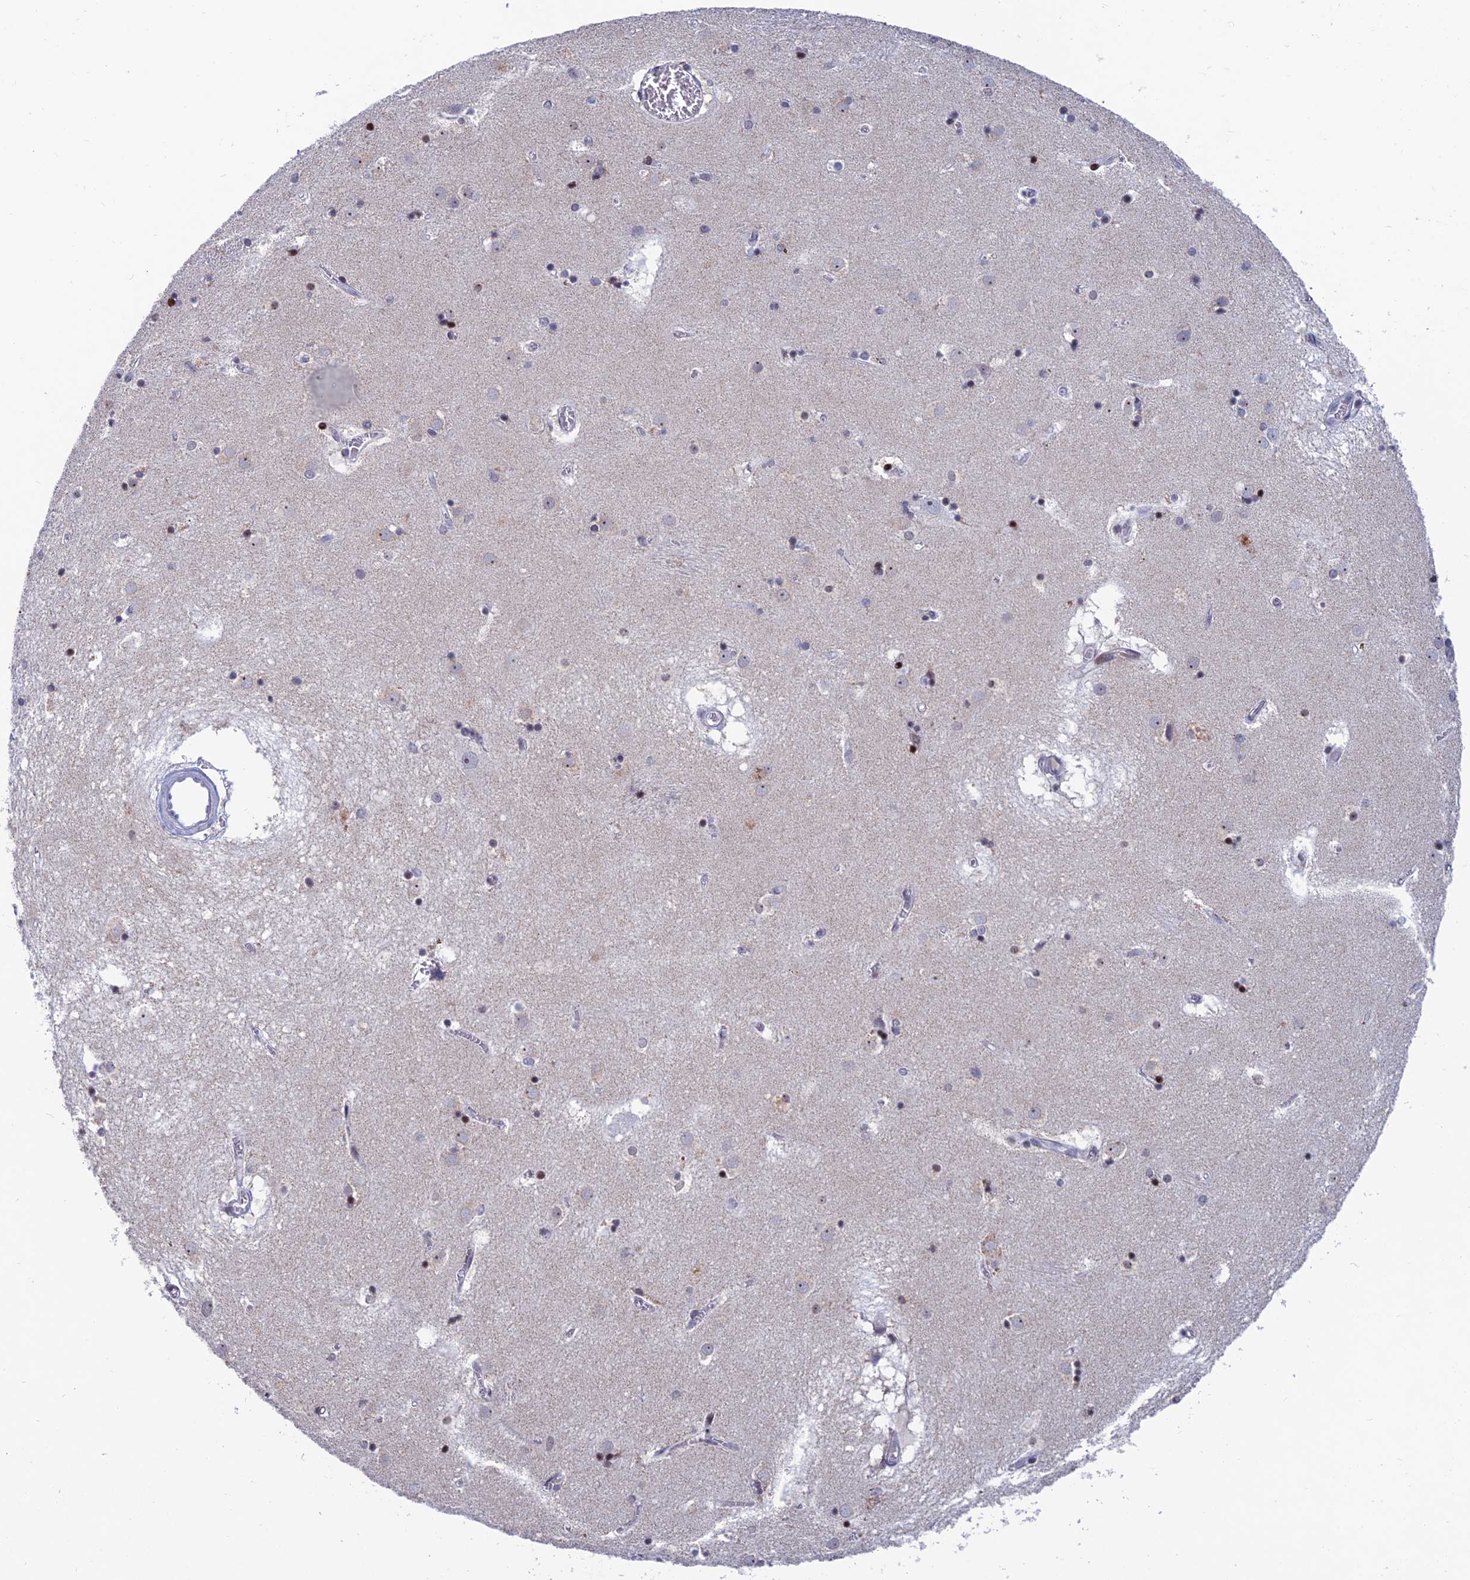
{"staining": {"intensity": "moderate", "quantity": "<25%", "location": "nuclear"}, "tissue": "caudate", "cell_type": "Glial cells", "image_type": "normal", "snomed": [{"axis": "morphology", "description": "Normal tissue, NOS"}, {"axis": "topography", "description": "Lateral ventricle wall"}], "caption": "A histopathology image showing moderate nuclear positivity in approximately <25% of glial cells in normal caudate, as visualized by brown immunohistochemical staining.", "gene": "AFF3", "patient": {"sex": "male", "age": 70}}